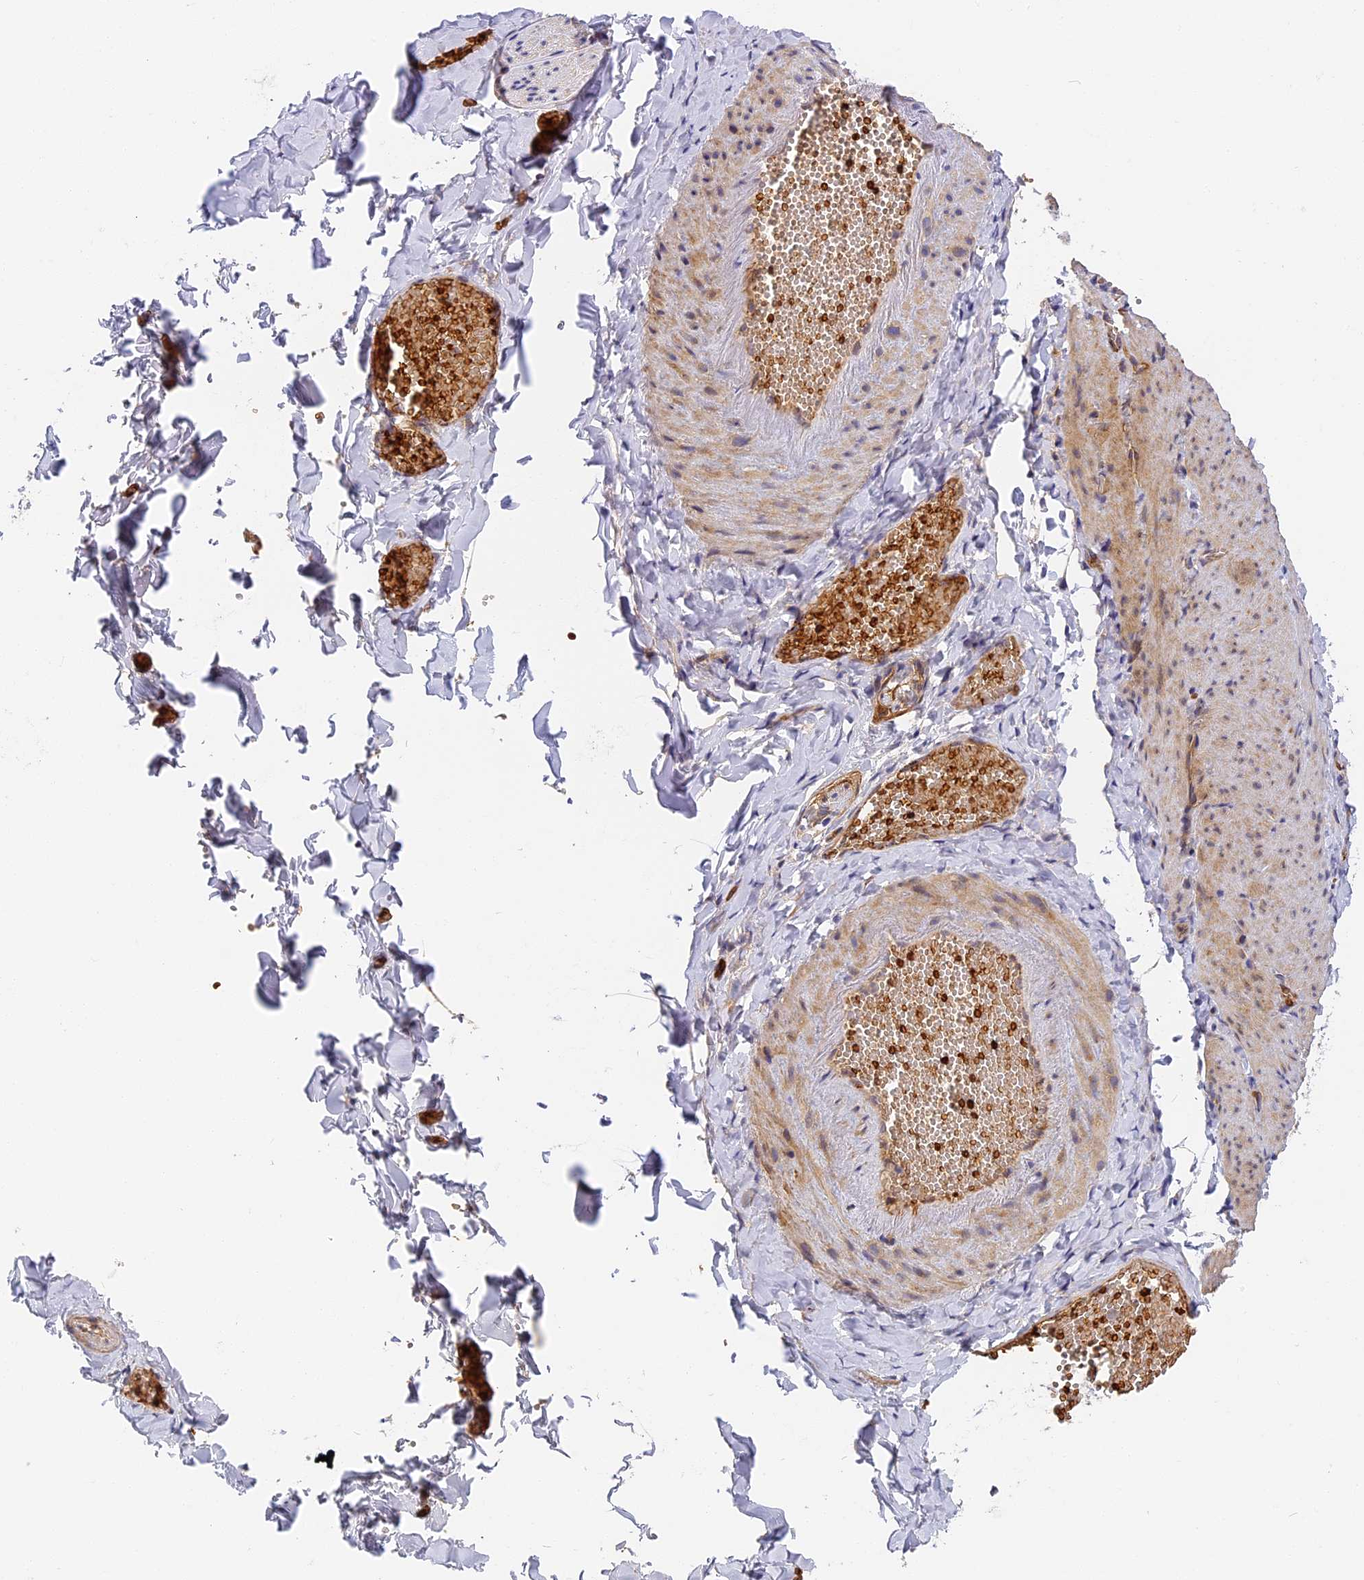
{"staining": {"intensity": "negative", "quantity": "none", "location": "none"}, "tissue": "adipose tissue", "cell_type": "Adipocytes", "image_type": "normal", "snomed": [{"axis": "morphology", "description": "Normal tissue, NOS"}, {"axis": "topography", "description": "Gallbladder"}, {"axis": "topography", "description": "Peripheral nerve tissue"}], "caption": "A high-resolution photomicrograph shows immunohistochemistry (IHC) staining of normal adipose tissue, which exhibits no significant staining in adipocytes.", "gene": "MISP3", "patient": {"sex": "male", "age": 38}}